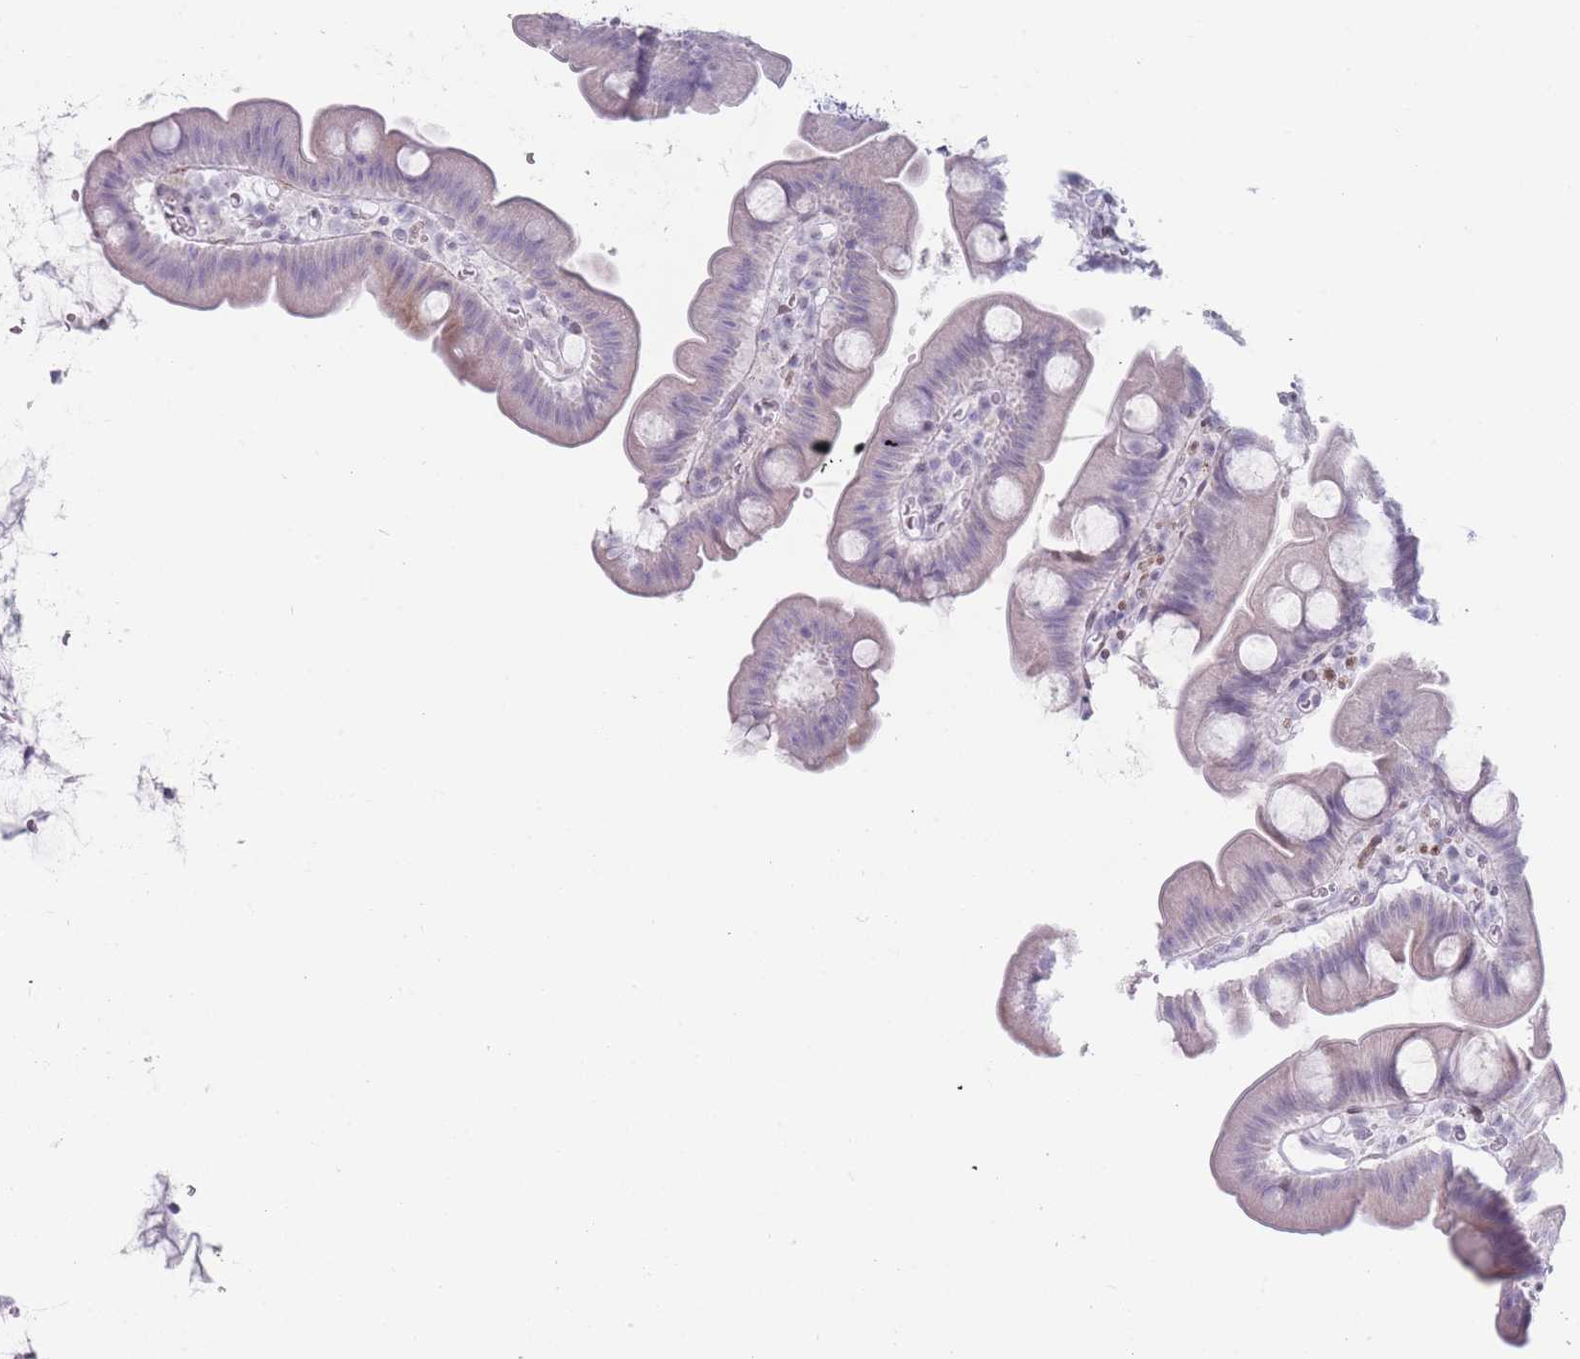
{"staining": {"intensity": "moderate", "quantity": "25%-75%", "location": "cytoplasmic/membranous"}, "tissue": "small intestine", "cell_type": "Glandular cells", "image_type": "normal", "snomed": [{"axis": "morphology", "description": "Normal tissue, NOS"}, {"axis": "topography", "description": "Small intestine"}], "caption": "Protein staining of benign small intestine shows moderate cytoplasmic/membranous expression in approximately 25%-75% of glandular cells. (Brightfield microscopy of DAB IHC at high magnification).", "gene": "IFNA10", "patient": {"sex": "female", "age": 68}}